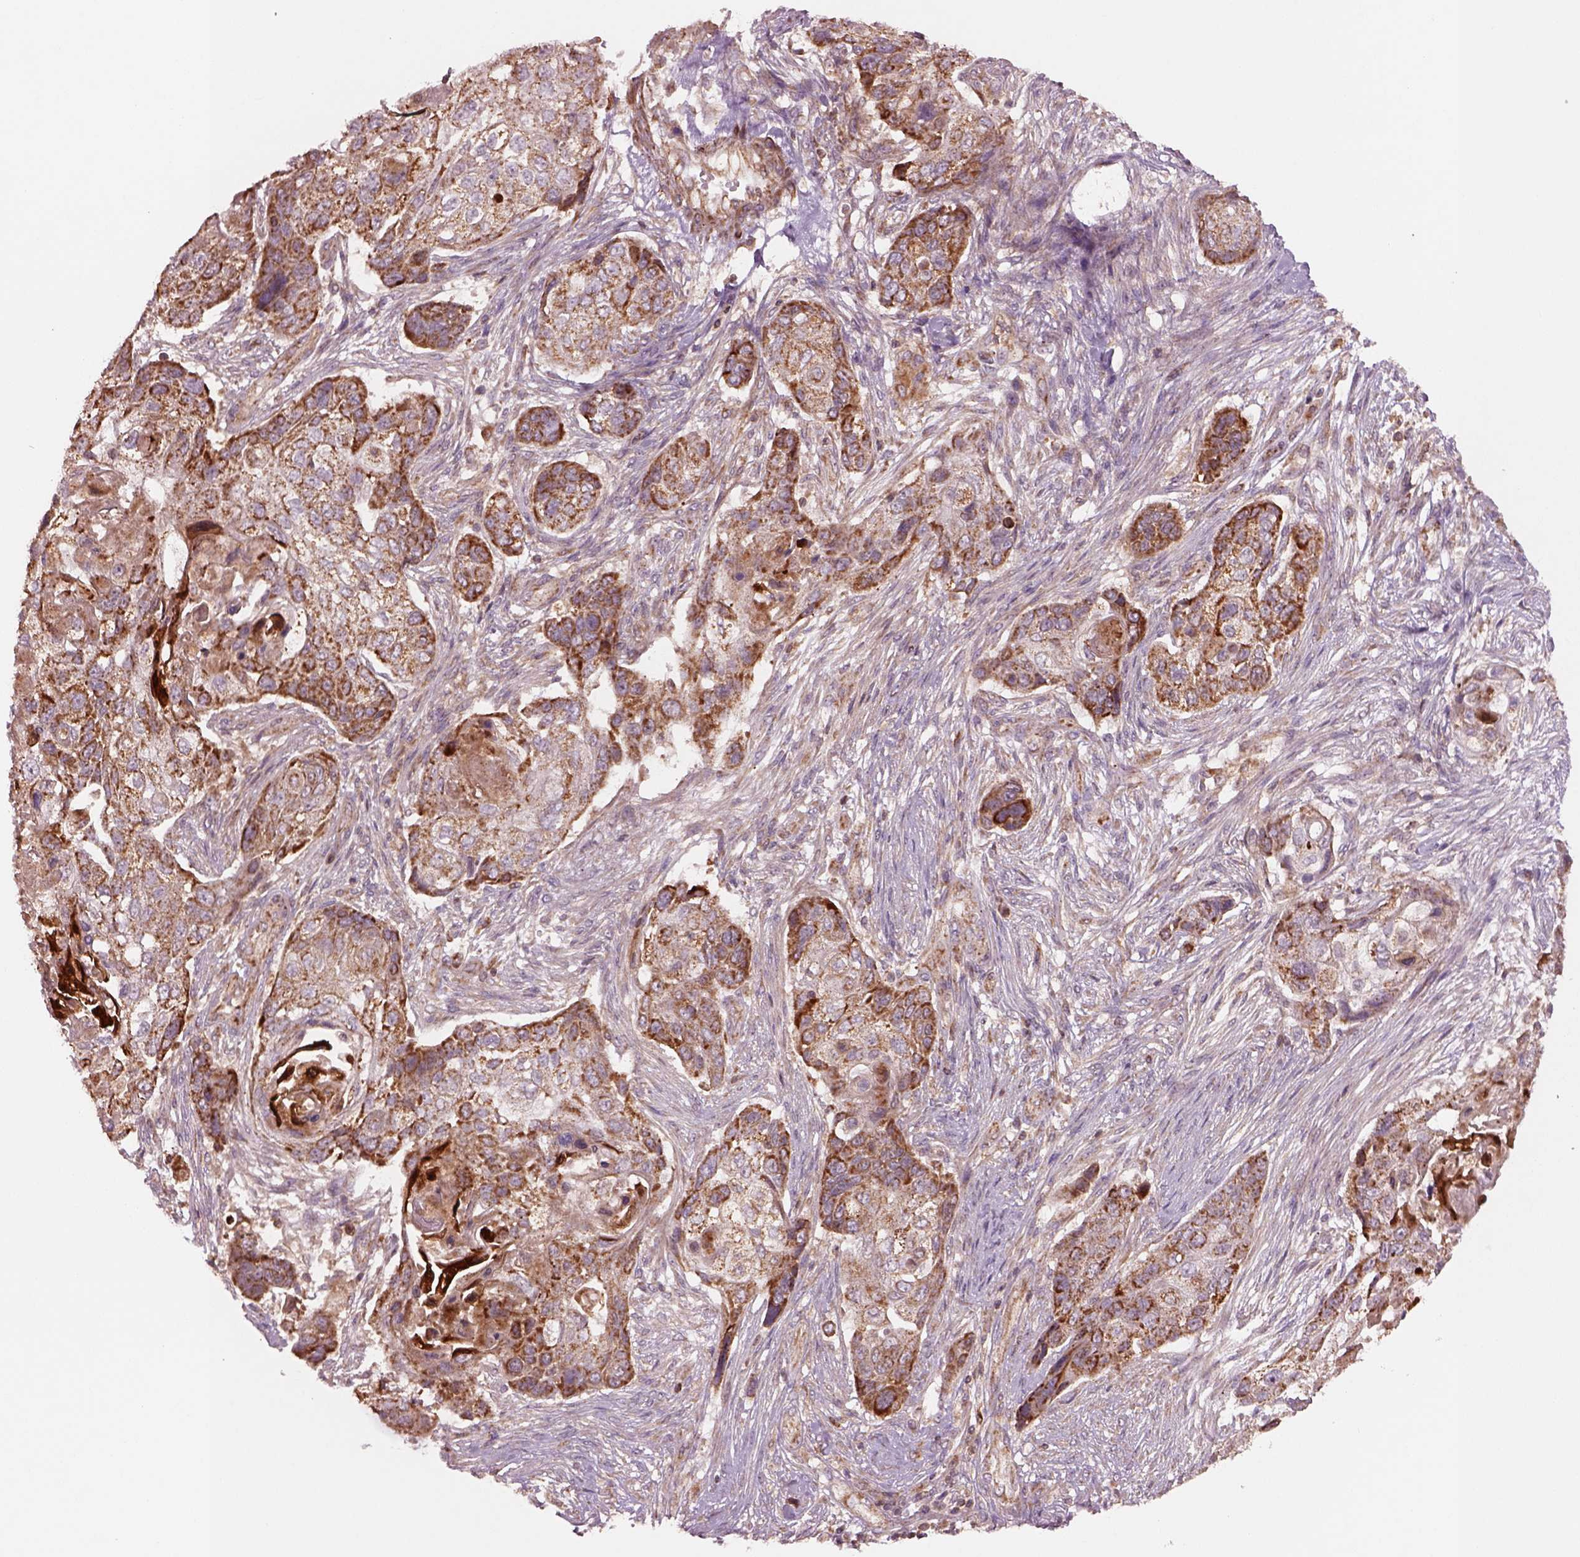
{"staining": {"intensity": "moderate", "quantity": ">75%", "location": "cytoplasmic/membranous"}, "tissue": "lung cancer", "cell_type": "Tumor cells", "image_type": "cancer", "snomed": [{"axis": "morphology", "description": "Squamous cell carcinoma, NOS"}, {"axis": "topography", "description": "Lung"}], "caption": "Moderate cytoplasmic/membranous protein expression is identified in about >75% of tumor cells in lung cancer. The protein is stained brown, and the nuclei are stained in blue (DAB (3,3'-diaminobenzidine) IHC with brightfield microscopy, high magnification).", "gene": "SLC25A5", "patient": {"sex": "male", "age": 69}}